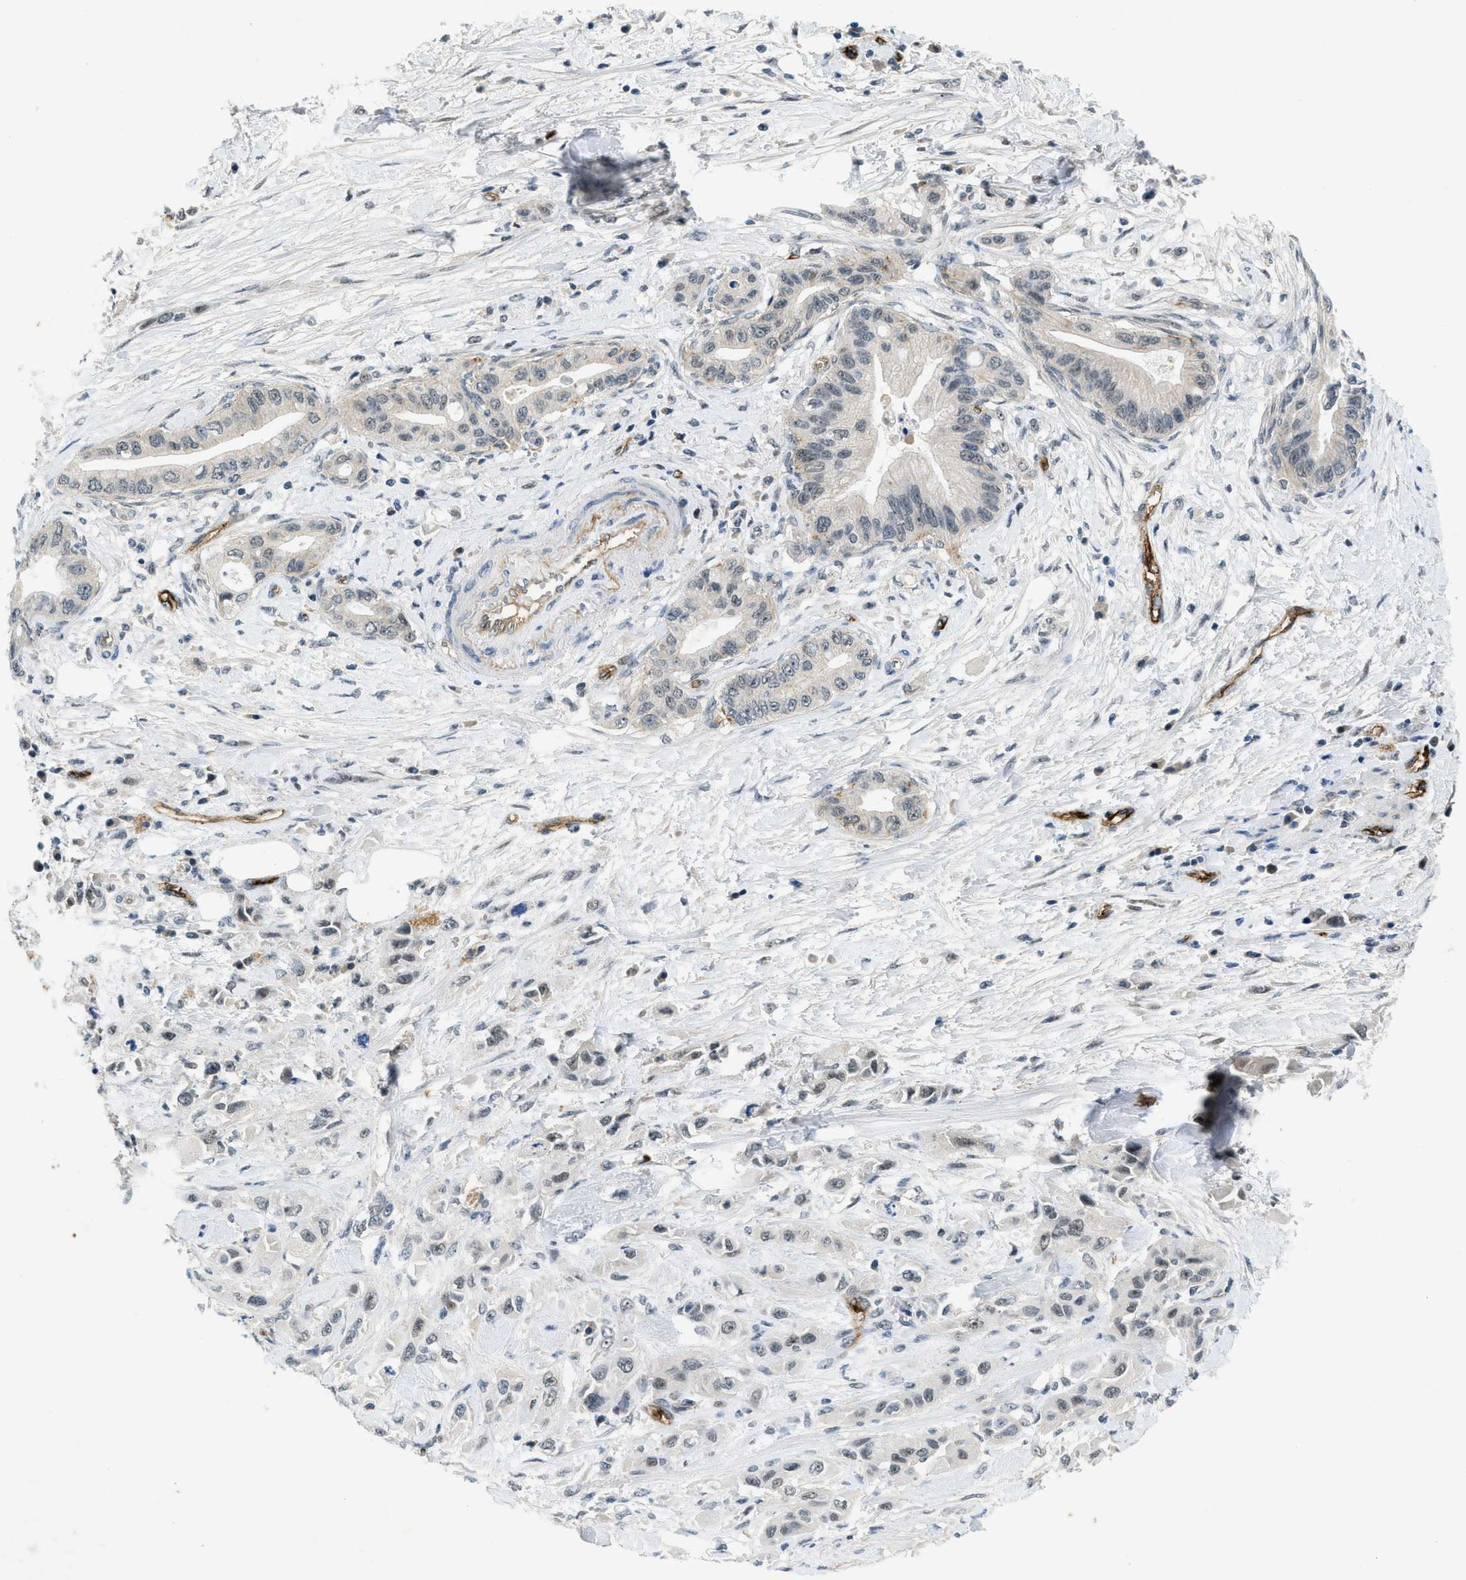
{"staining": {"intensity": "negative", "quantity": "none", "location": "none"}, "tissue": "pancreatic cancer", "cell_type": "Tumor cells", "image_type": "cancer", "snomed": [{"axis": "morphology", "description": "Adenocarcinoma, NOS"}, {"axis": "topography", "description": "Pancreas"}], "caption": "Protein analysis of adenocarcinoma (pancreatic) shows no significant expression in tumor cells. (DAB immunohistochemistry (IHC) visualized using brightfield microscopy, high magnification).", "gene": "SLCO2A1", "patient": {"sex": "female", "age": 73}}